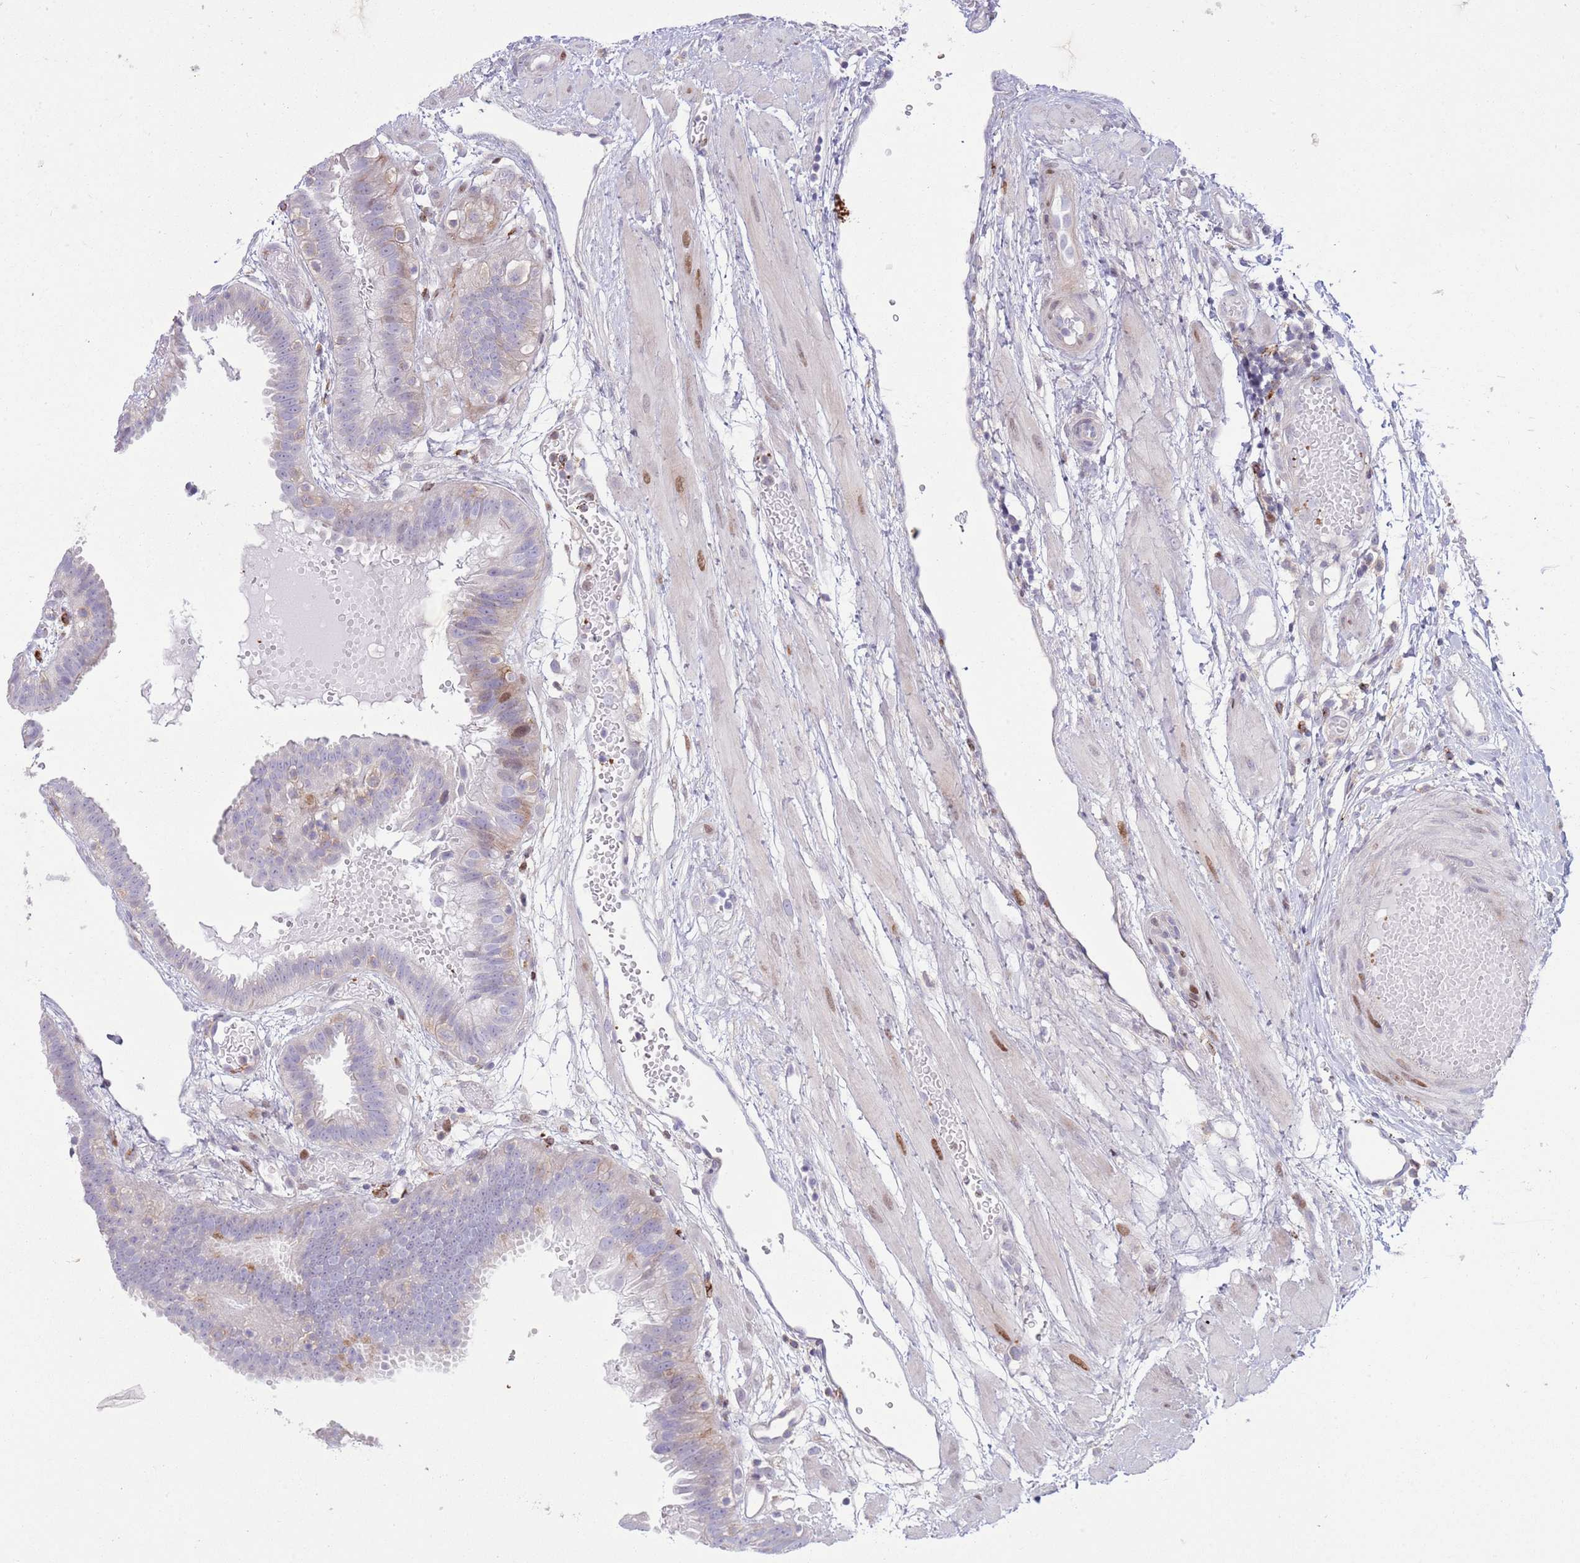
{"staining": {"intensity": "weak", "quantity": "25%-75%", "location": "cytoplasmic/membranous,nuclear"}, "tissue": "fallopian tube", "cell_type": "Glandular cells", "image_type": "normal", "snomed": [{"axis": "morphology", "description": "Normal tissue, NOS"}, {"axis": "topography", "description": "Fallopian tube"}], "caption": "Brown immunohistochemical staining in benign human fallopian tube displays weak cytoplasmic/membranous,nuclear staining in approximately 25%-75% of glandular cells.", "gene": "ANO8", "patient": {"sex": "female", "age": 37}}